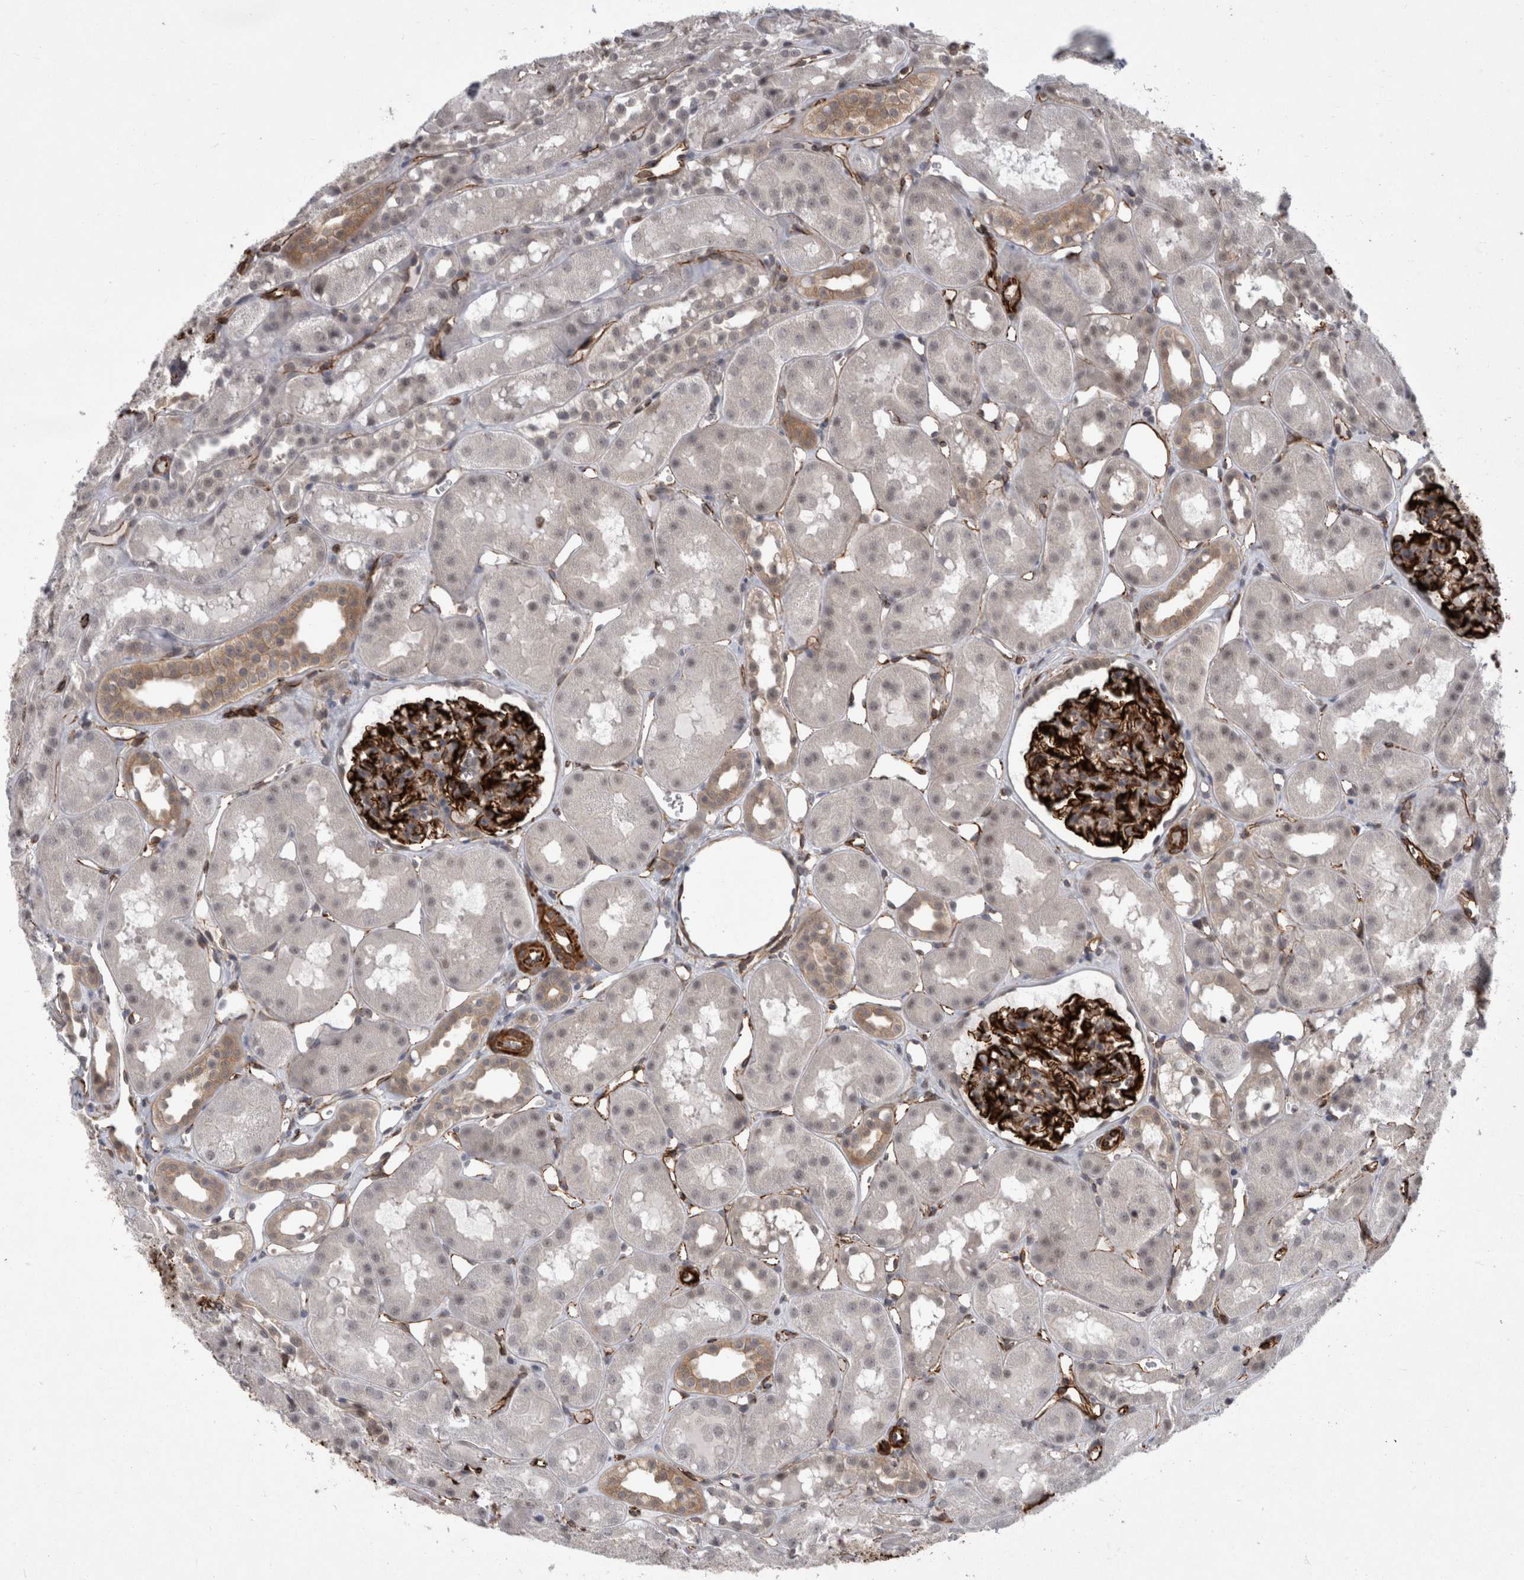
{"staining": {"intensity": "strong", "quantity": "25%-75%", "location": "cytoplasmic/membranous"}, "tissue": "kidney", "cell_type": "Cells in glomeruli", "image_type": "normal", "snomed": [{"axis": "morphology", "description": "Normal tissue, NOS"}, {"axis": "topography", "description": "Kidney"}], "caption": "IHC of unremarkable human kidney displays high levels of strong cytoplasmic/membranous staining in approximately 25%-75% of cells in glomeruli. Immunohistochemistry stains the protein of interest in brown and the nuclei are stained blue.", "gene": "FAM83H", "patient": {"sex": "male", "age": 16}}